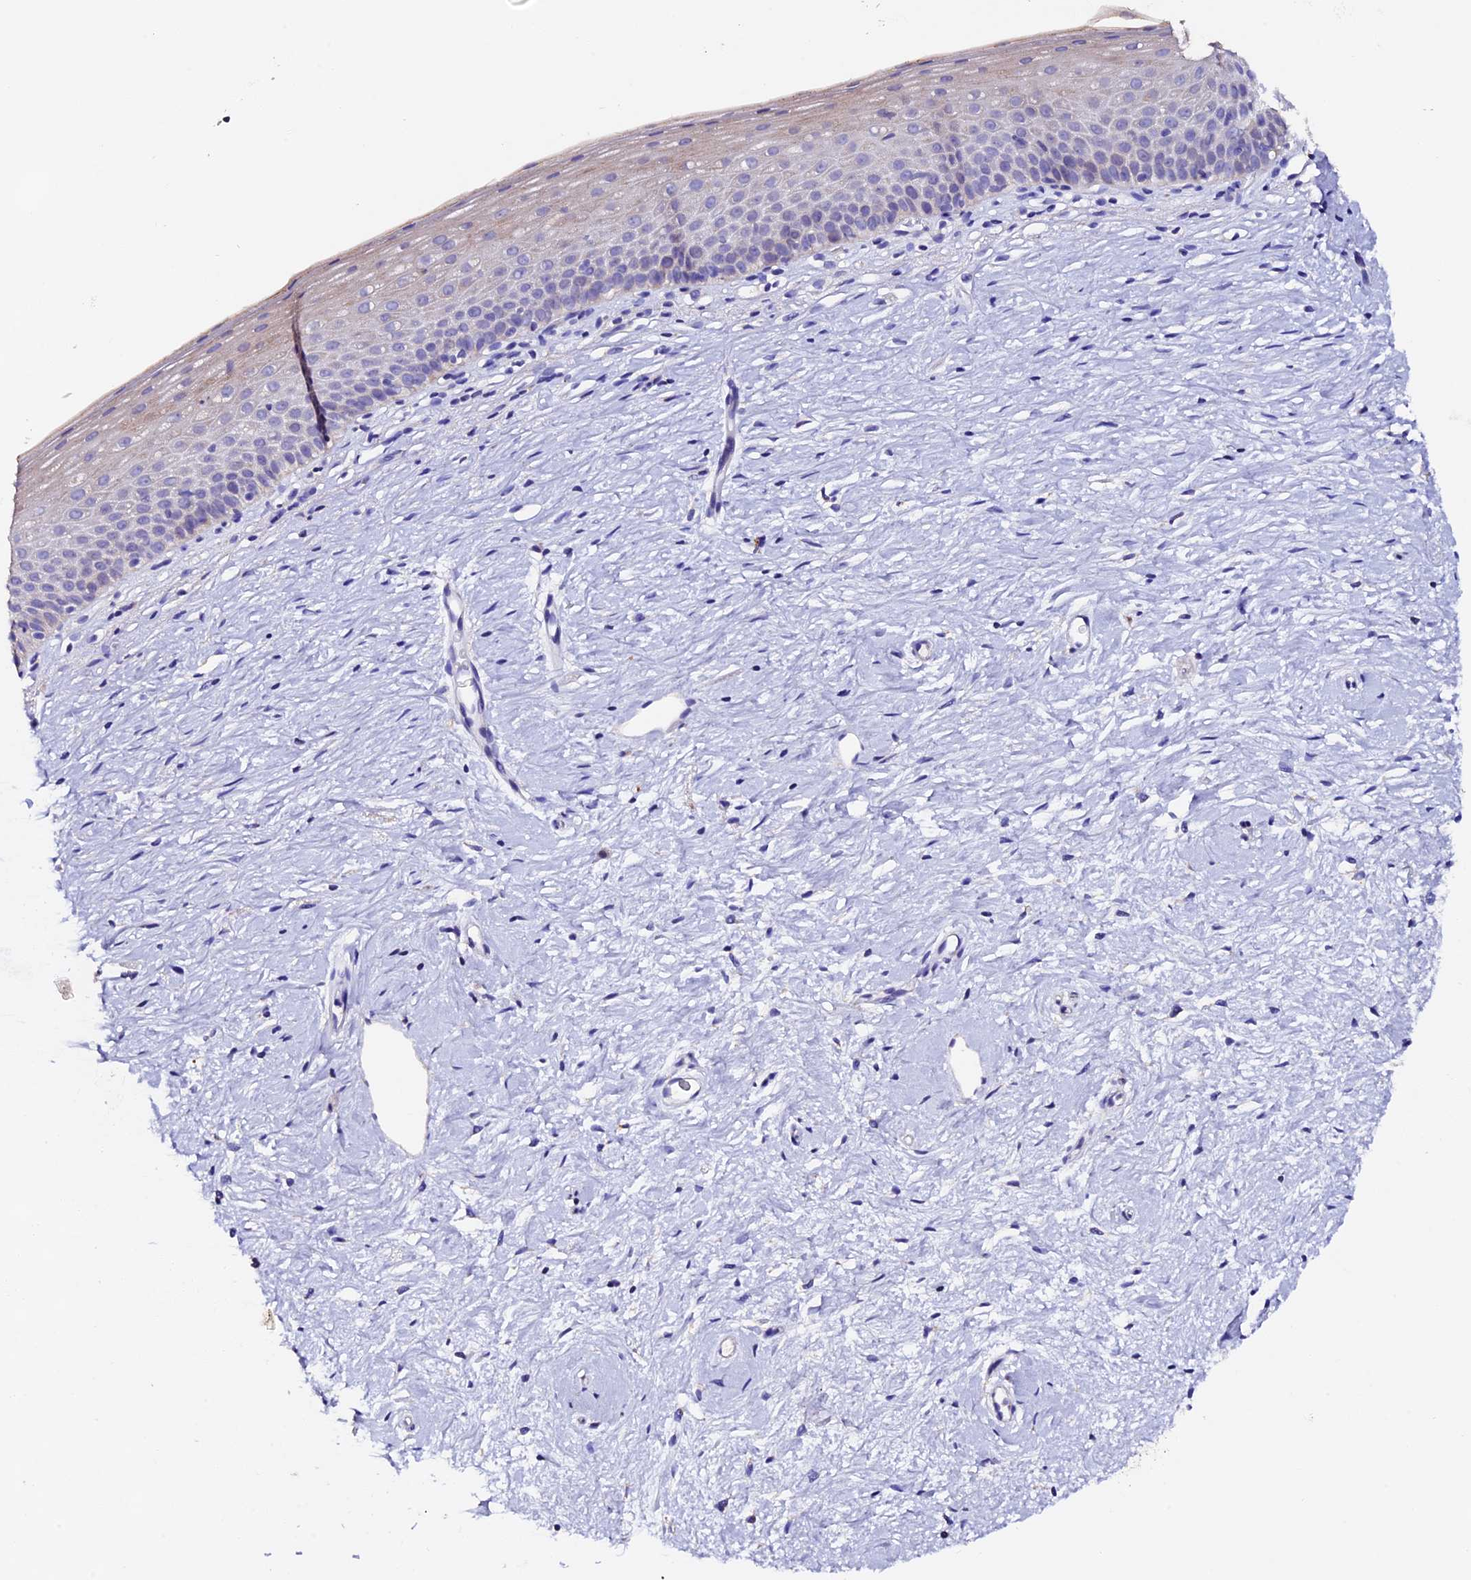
{"staining": {"intensity": "moderate", "quantity": "<25%", "location": "cytoplasmic/membranous"}, "tissue": "cervix", "cell_type": "Glandular cells", "image_type": "normal", "snomed": [{"axis": "morphology", "description": "Normal tissue, NOS"}, {"axis": "topography", "description": "Cervix"}], "caption": "Immunohistochemistry (IHC) of unremarkable human cervix demonstrates low levels of moderate cytoplasmic/membranous expression in approximately <25% of glandular cells.", "gene": "FBXW9", "patient": {"sex": "female", "age": 57}}